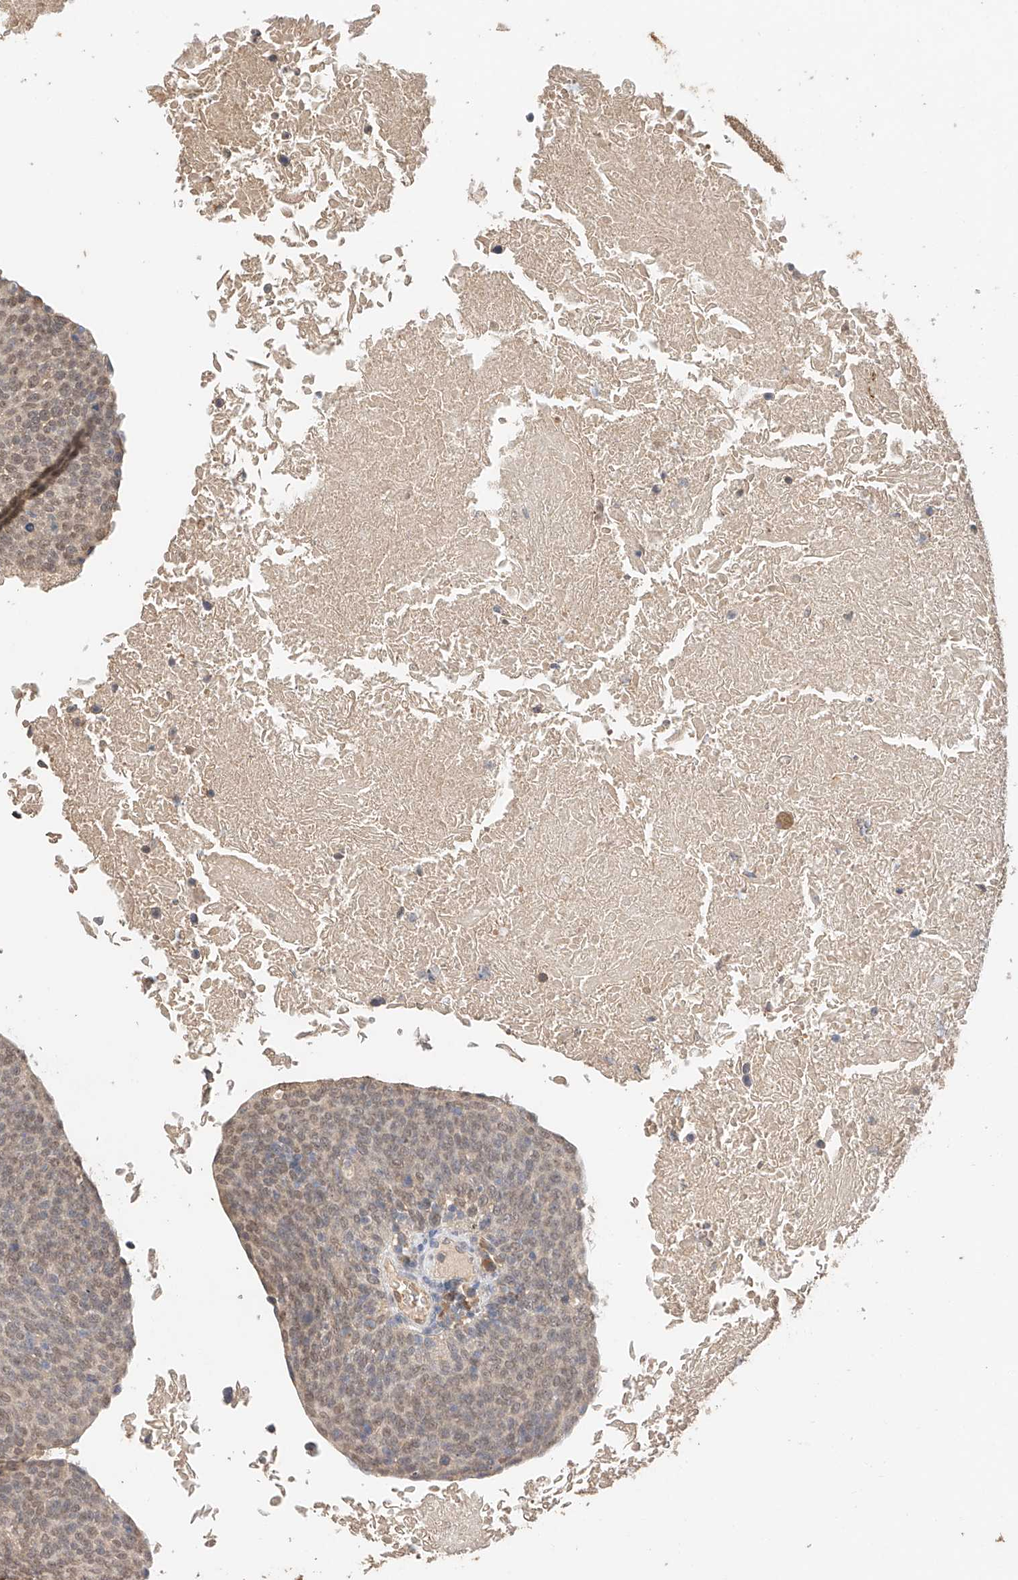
{"staining": {"intensity": "moderate", "quantity": ">75%", "location": "nuclear"}, "tissue": "head and neck cancer", "cell_type": "Tumor cells", "image_type": "cancer", "snomed": [{"axis": "morphology", "description": "Squamous cell carcinoma, NOS"}, {"axis": "morphology", "description": "Squamous cell carcinoma, metastatic, NOS"}, {"axis": "topography", "description": "Lymph node"}, {"axis": "topography", "description": "Head-Neck"}], "caption": "A photomicrograph of head and neck cancer (metastatic squamous cell carcinoma) stained for a protein displays moderate nuclear brown staining in tumor cells. The staining was performed using DAB to visualize the protein expression in brown, while the nuclei were stained in blue with hematoxylin (Magnification: 20x).", "gene": "IL22RA2", "patient": {"sex": "male", "age": 62}}